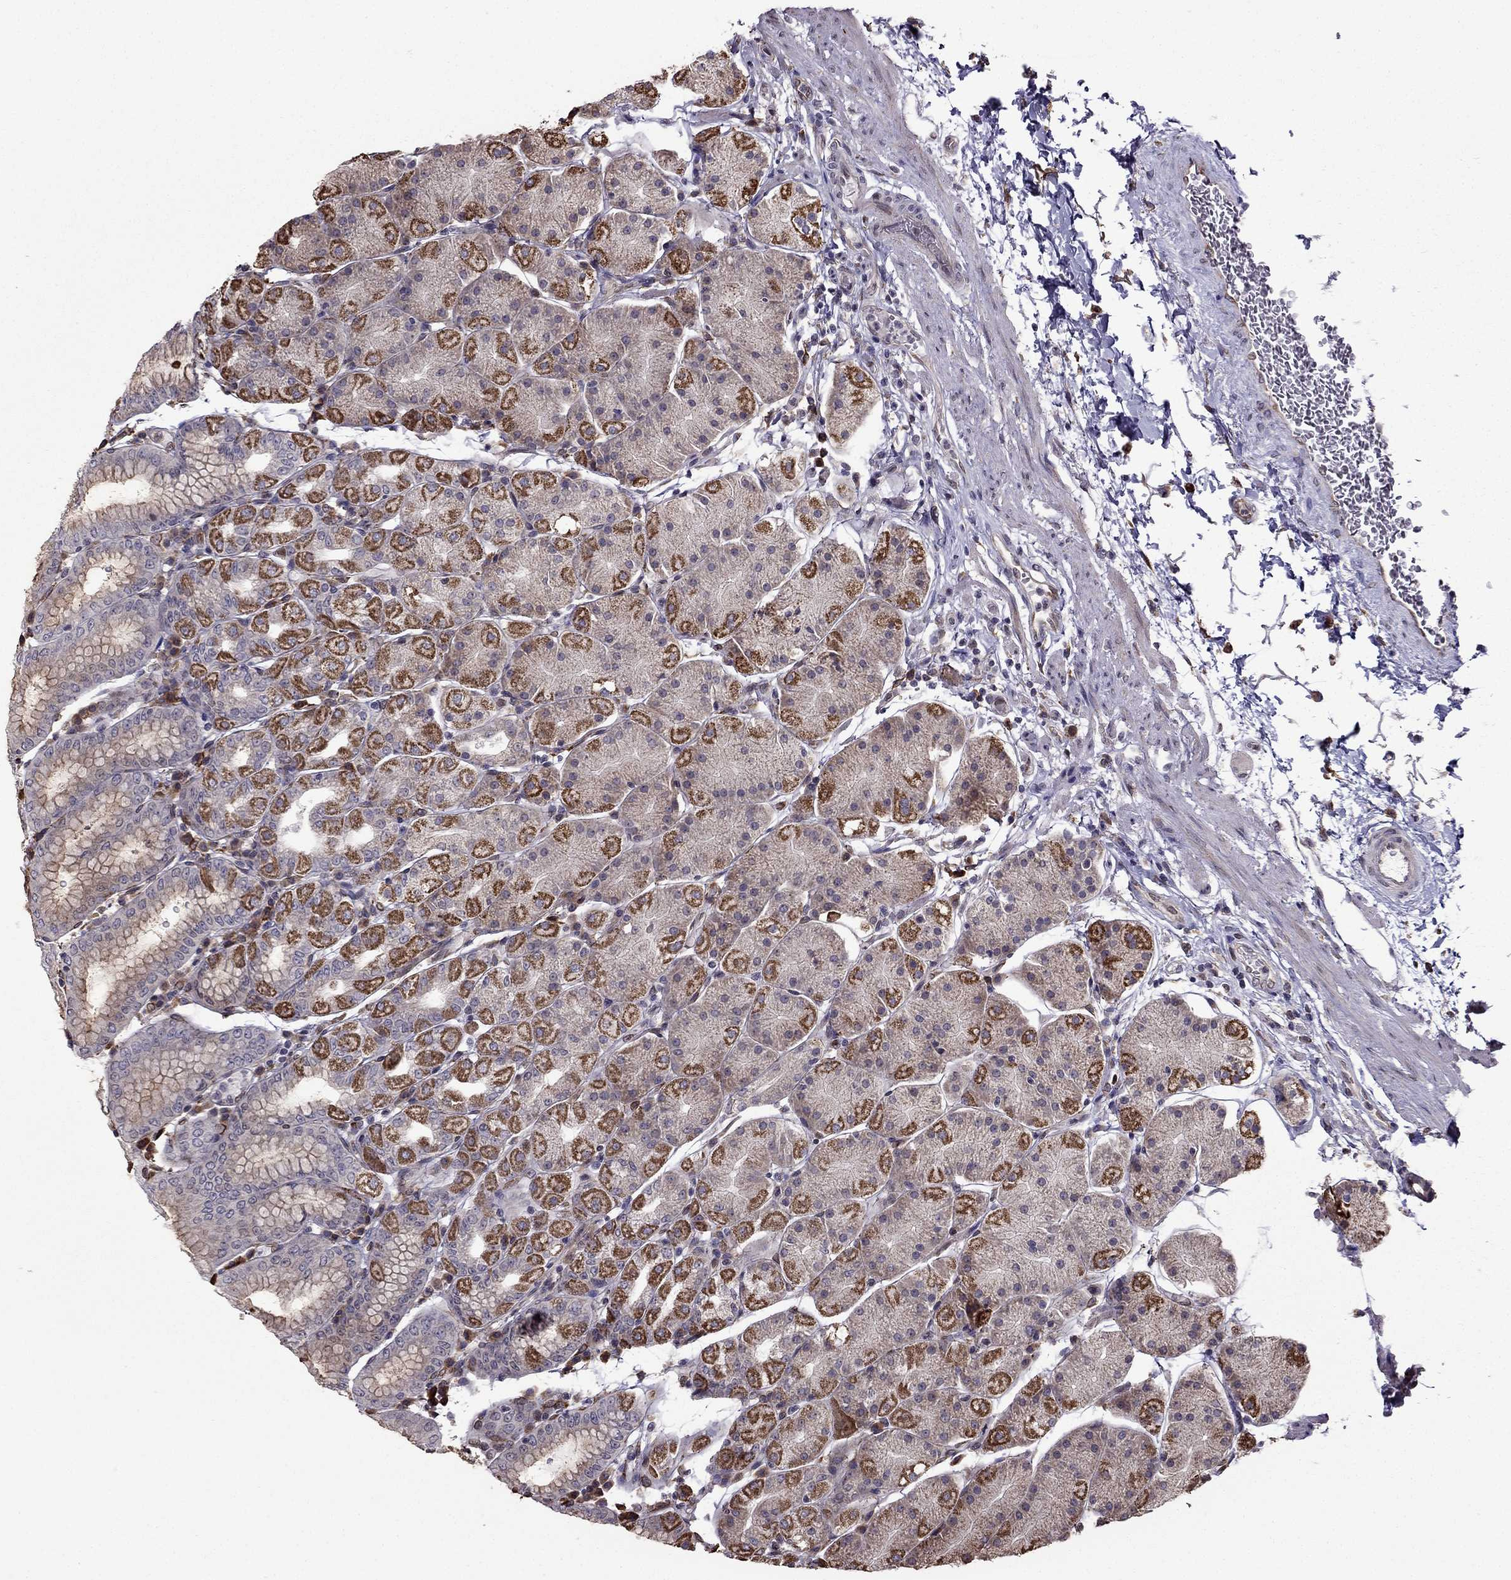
{"staining": {"intensity": "strong", "quantity": "25%-75%", "location": "cytoplasmic/membranous"}, "tissue": "stomach", "cell_type": "Glandular cells", "image_type": "normal", "snomed": [{"axis": "morphology", "description": "Normal tissue, NOS"}, {"axis": "topography", "description": "Stomach"}], "caption": "Benign stomach was stained to show a protein in brown. There is high levels of strong cytoplasmic/membranous expression in approximately 25%-75% of glandular cells. The protein is shown in brown color, while the nuclei are stained blue.", "gene": "IKBIP", "patient": {"sex": "male", "age": 54}}